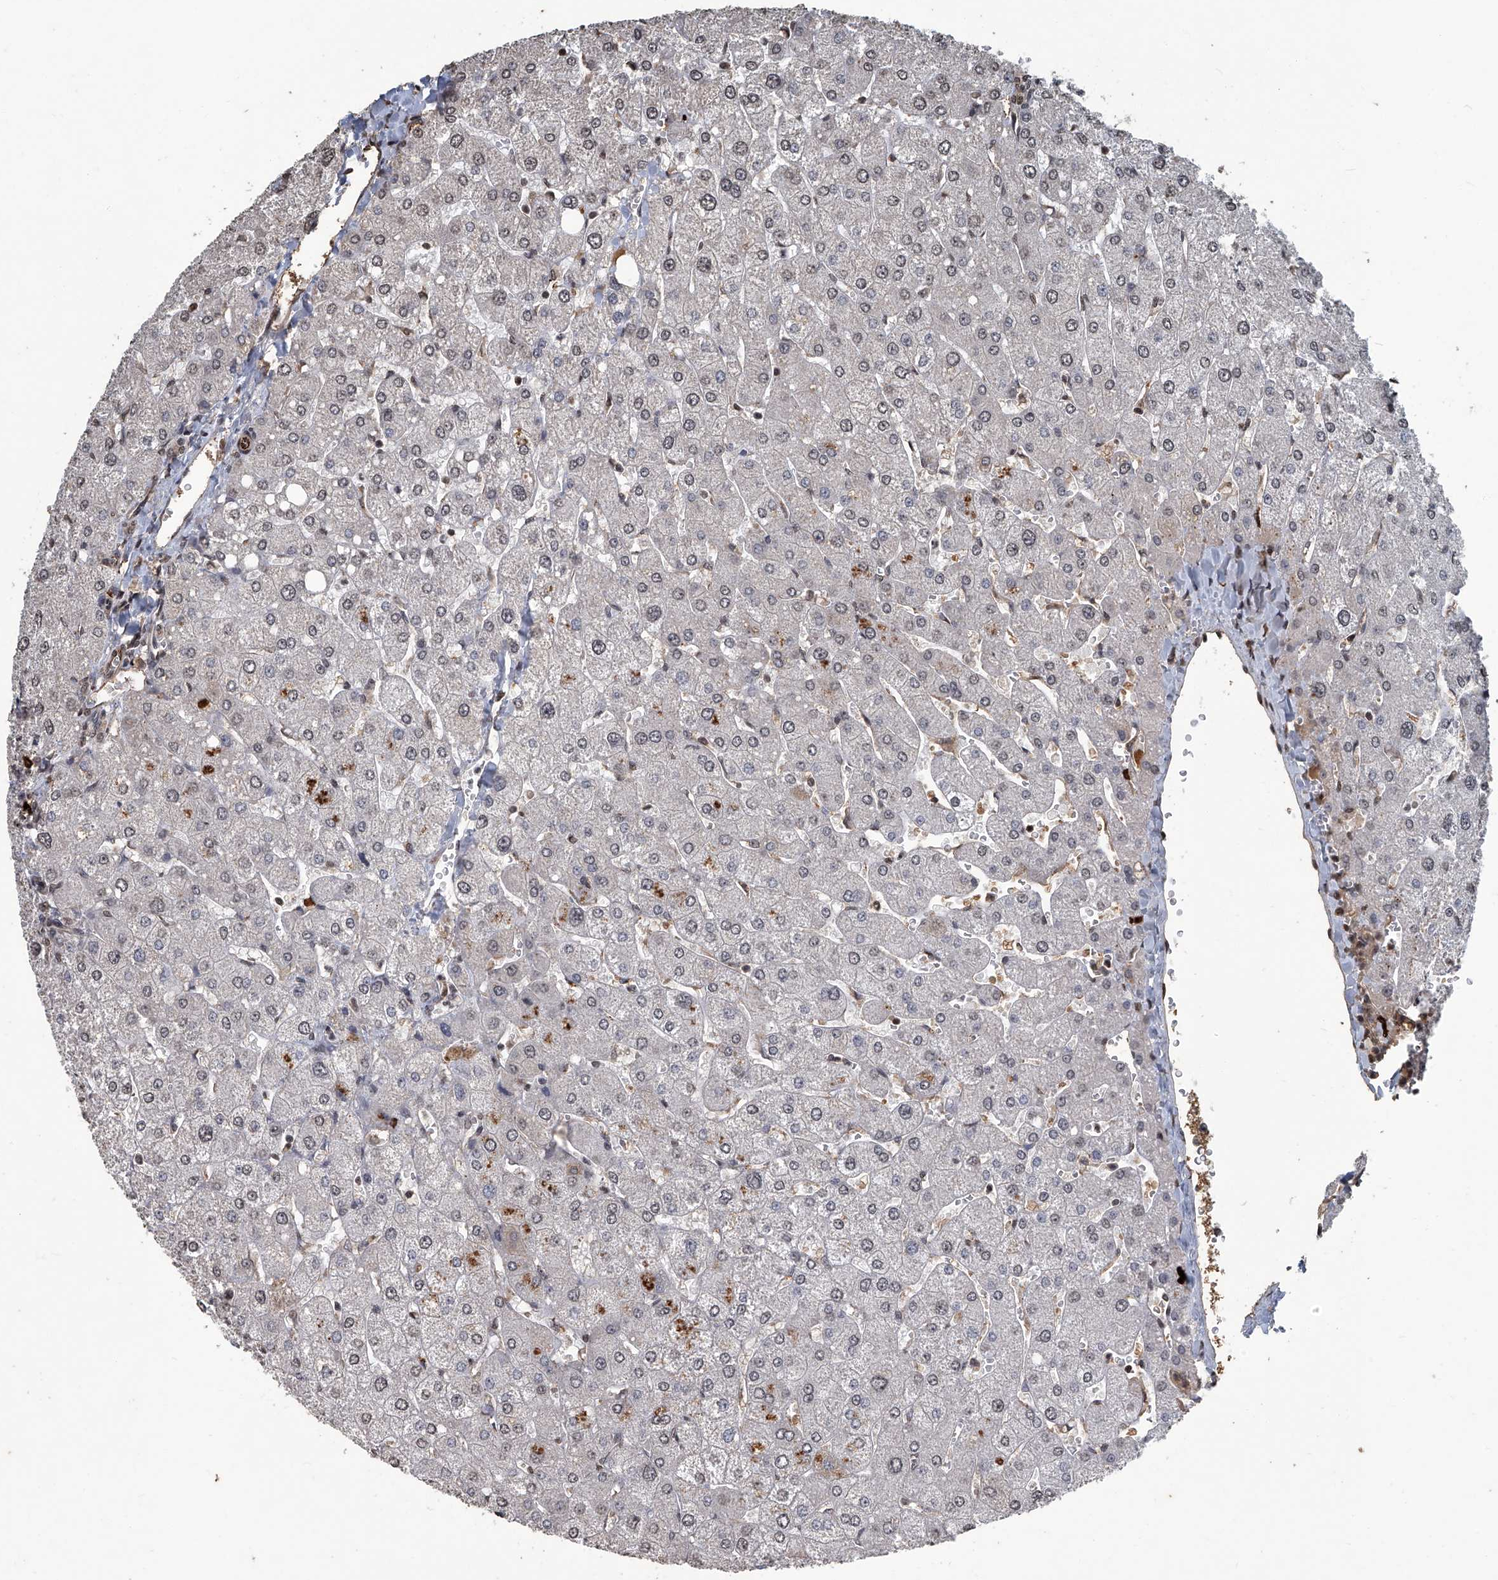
{"staining": {"intensity": "weak", "quantity": ">75%", "location": "cytoplasmic/membranous"}, "tissue": "liver", "cell_type": "Cholangiocytes", "image_type": "normal", "snomed": [{"axis": "morphology", "description": "Normal tissue, NOS"}, {"axis": "topography", "description": "Liver"}], "caption": "Immunohistochemistry (IHC) image of benign liver stained for a protein (brown), which reveals low levels of weak cytoplasmic/membranous staining in about >75% of cholangiocytes.", "gene": "GPR132", "patient": {"sex": "male", "age": 55}}